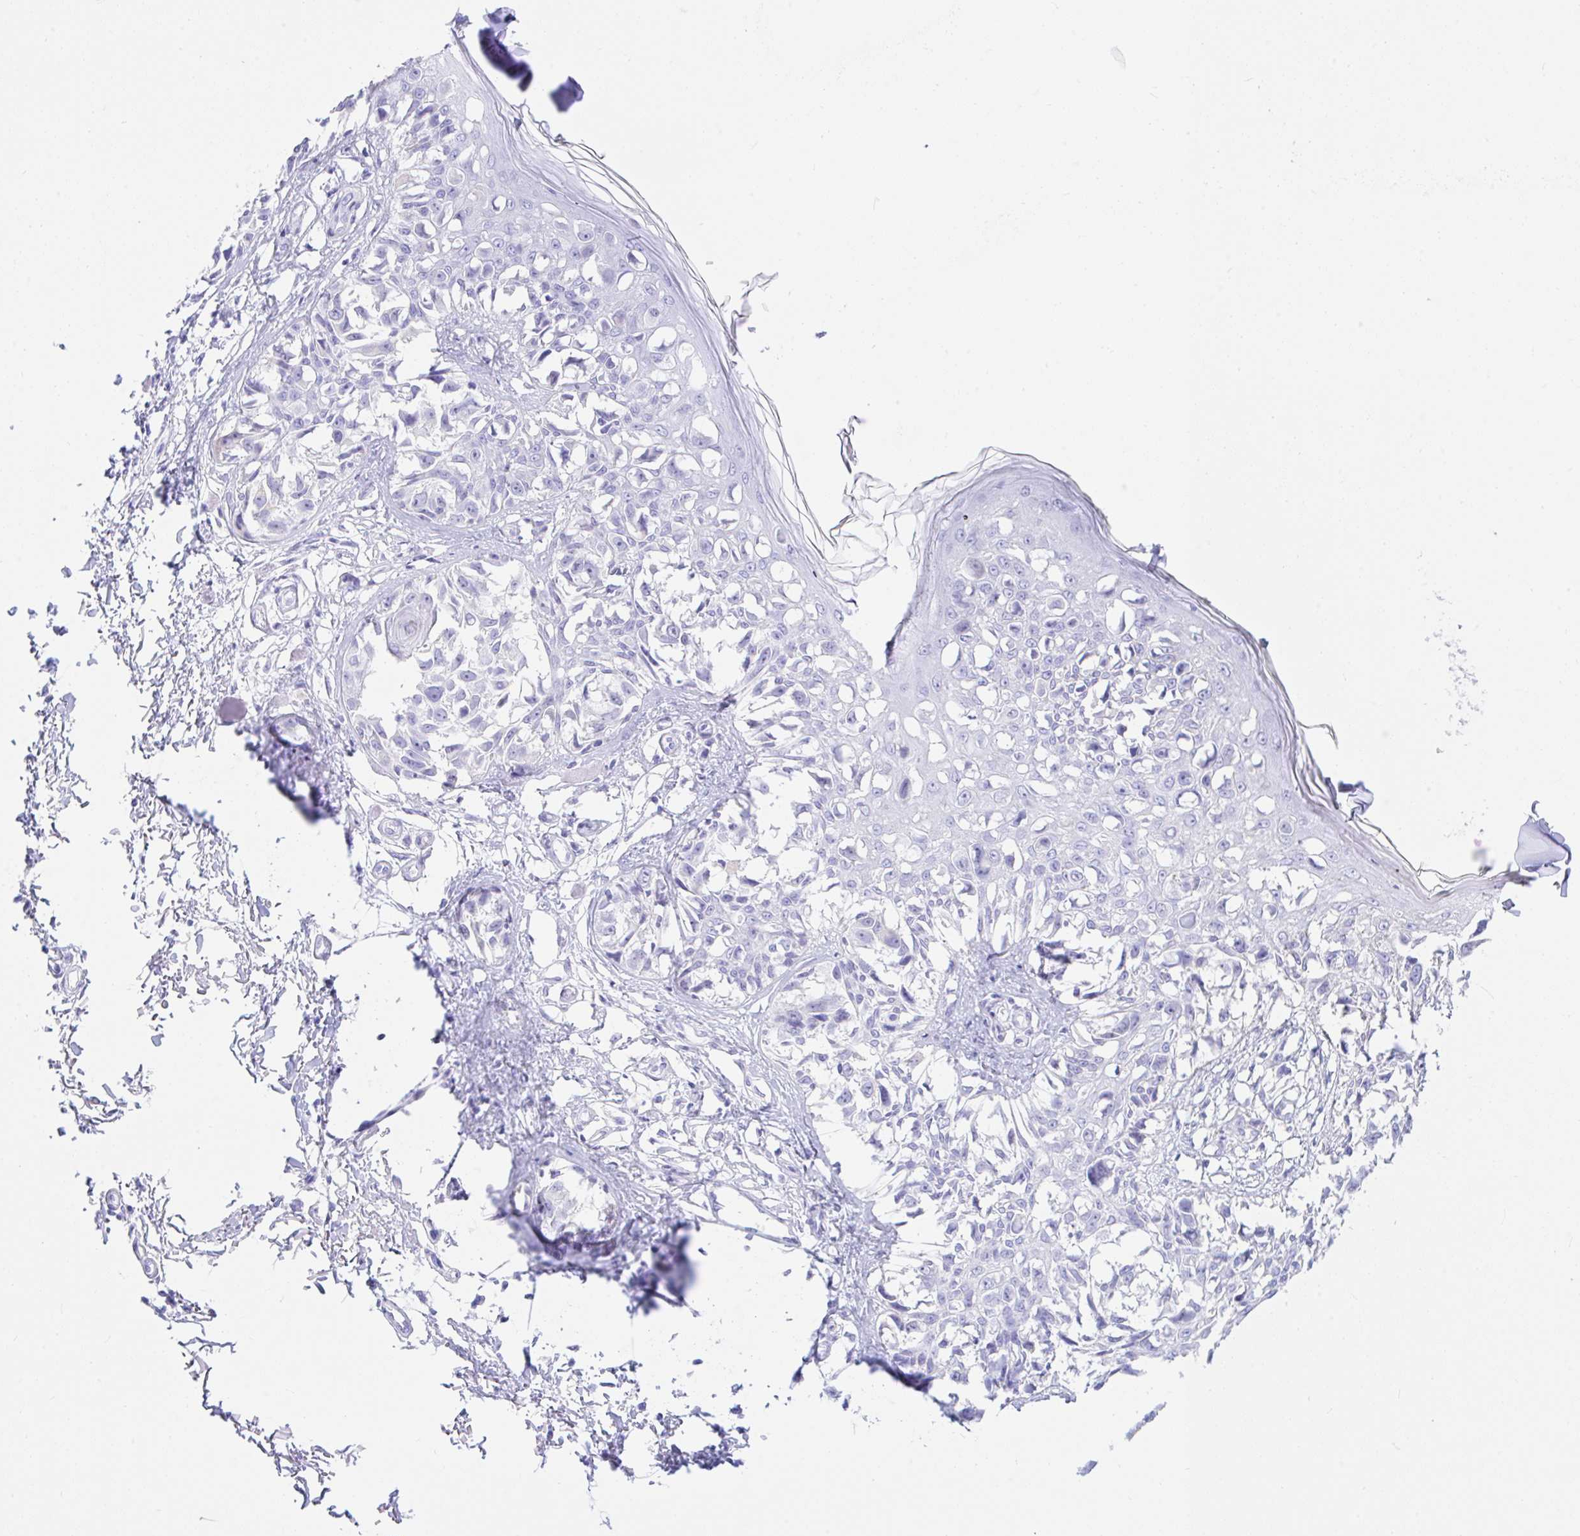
{"staining": {"intensity": "negative", "quantity": "none", "location": "none"}, "tissue": "melanoma", "cell_type": "Tumor cells", "image_type": "cancer", "snomed": [{"axis": "morphology", "description": "Malignant melanoma, NOS"}, {"axis": "topography", "description": "Skin"}], "caption": "IHC histopathology image of neoplastic tissue: human melanoma stained with DAB (3,3'-diaminobenzidine) displays no significant protein staining in tumor cells.", "gene": "SEL1L2", "patient": {"sex": "male", "age": 73}}